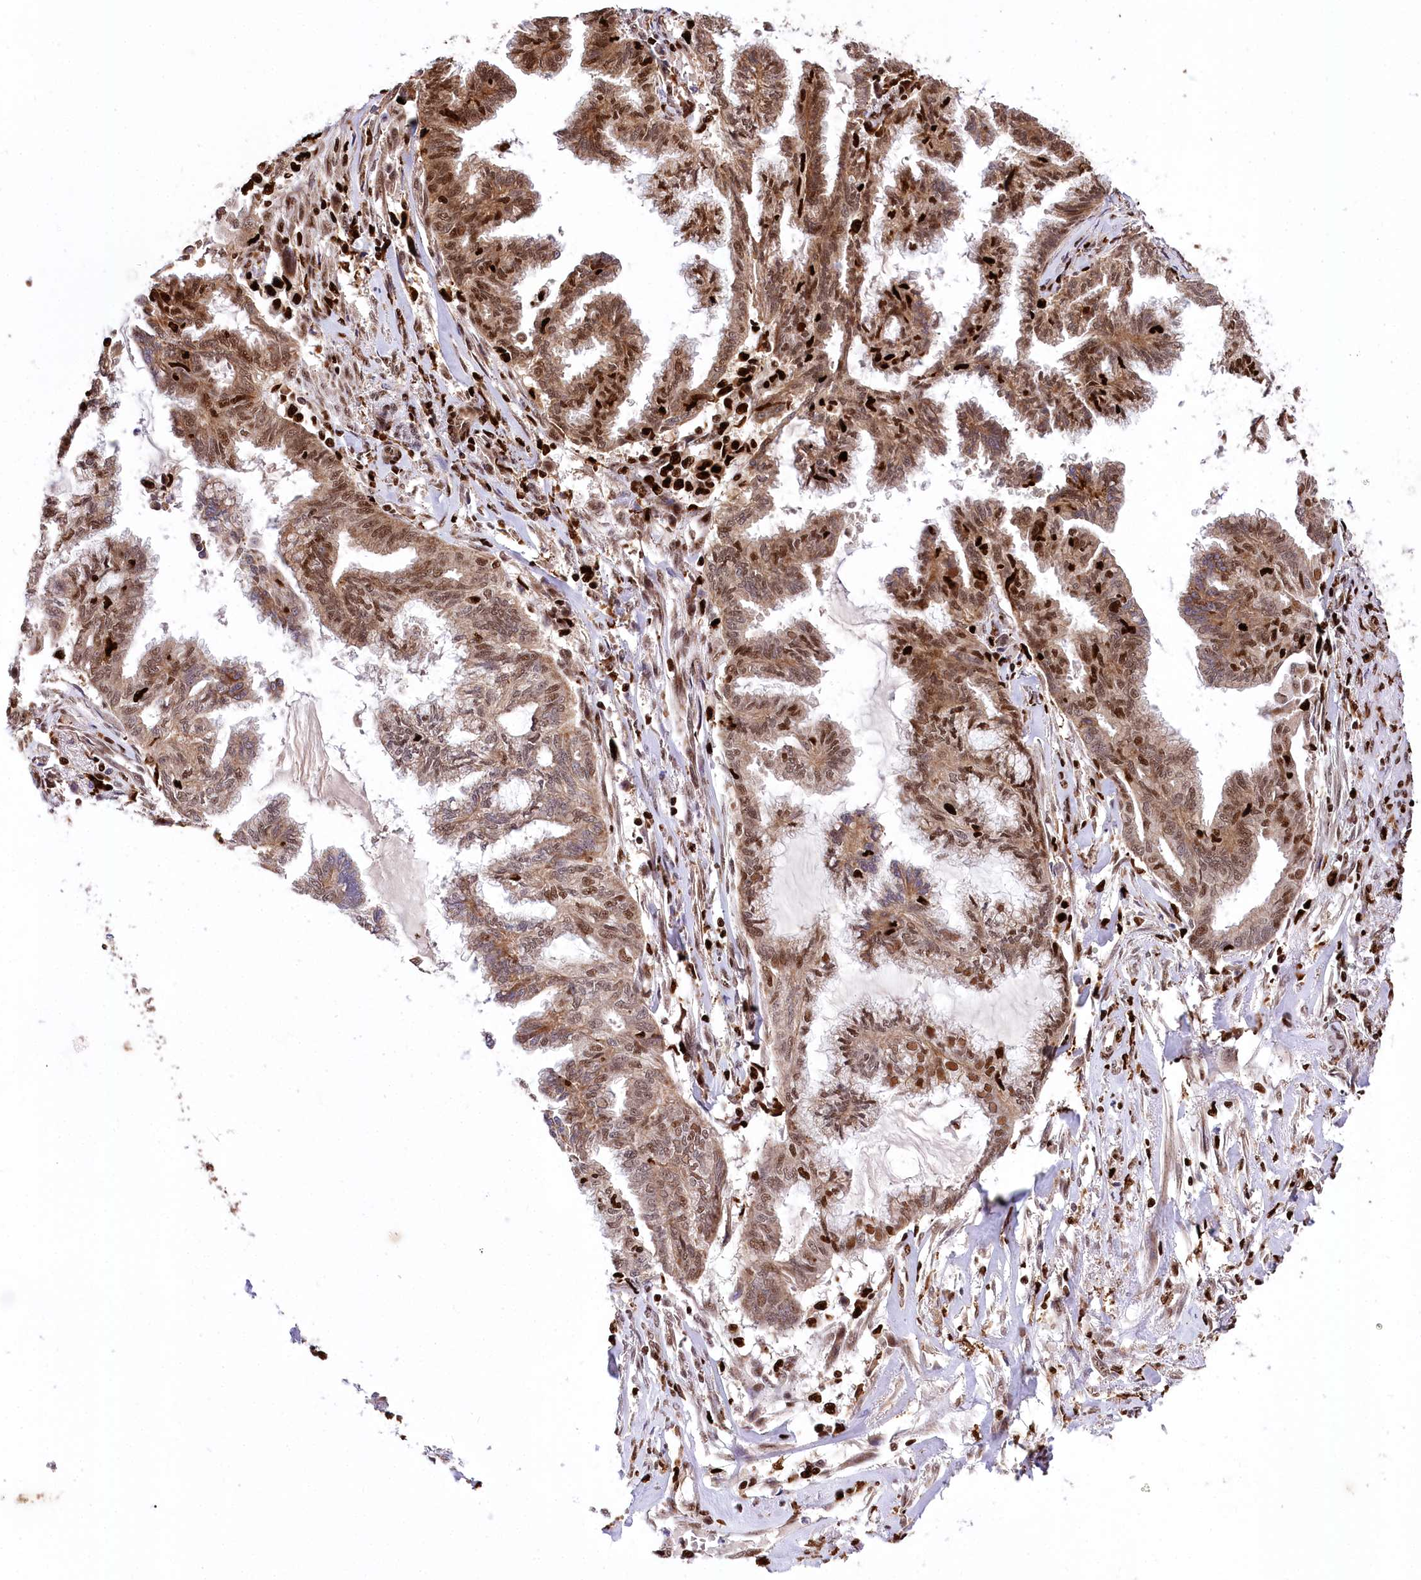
{"staining": {"intensity": "moderate", "quantity": ">75%", "location": "cytoplasmic/membranous,nuclear"}, "tissue": "endometrial cancer", "cell_type": "Tumor cells", "image_type": "cancer", "snomed": [{"axis": "morphology", "description": "Adenocarcinoma, NOS"}, {"axis": "topography", "description": "Endometrium"}], "caption": "DAB immunohistochemical staining of human endometrial cancer (adenocarcinoma) reveals moderate cytoplasmic/membranous and nuclear protein expression in about >75% of tumor cells. The staining is performed using DAB (3,3'-diaminobenzidine) brown chromogen to label protein expression. The nuclei are counter-stained blue using hematoxylin.", "gene": "FIGN", "patient": {"sex": "female", "age": 86}}